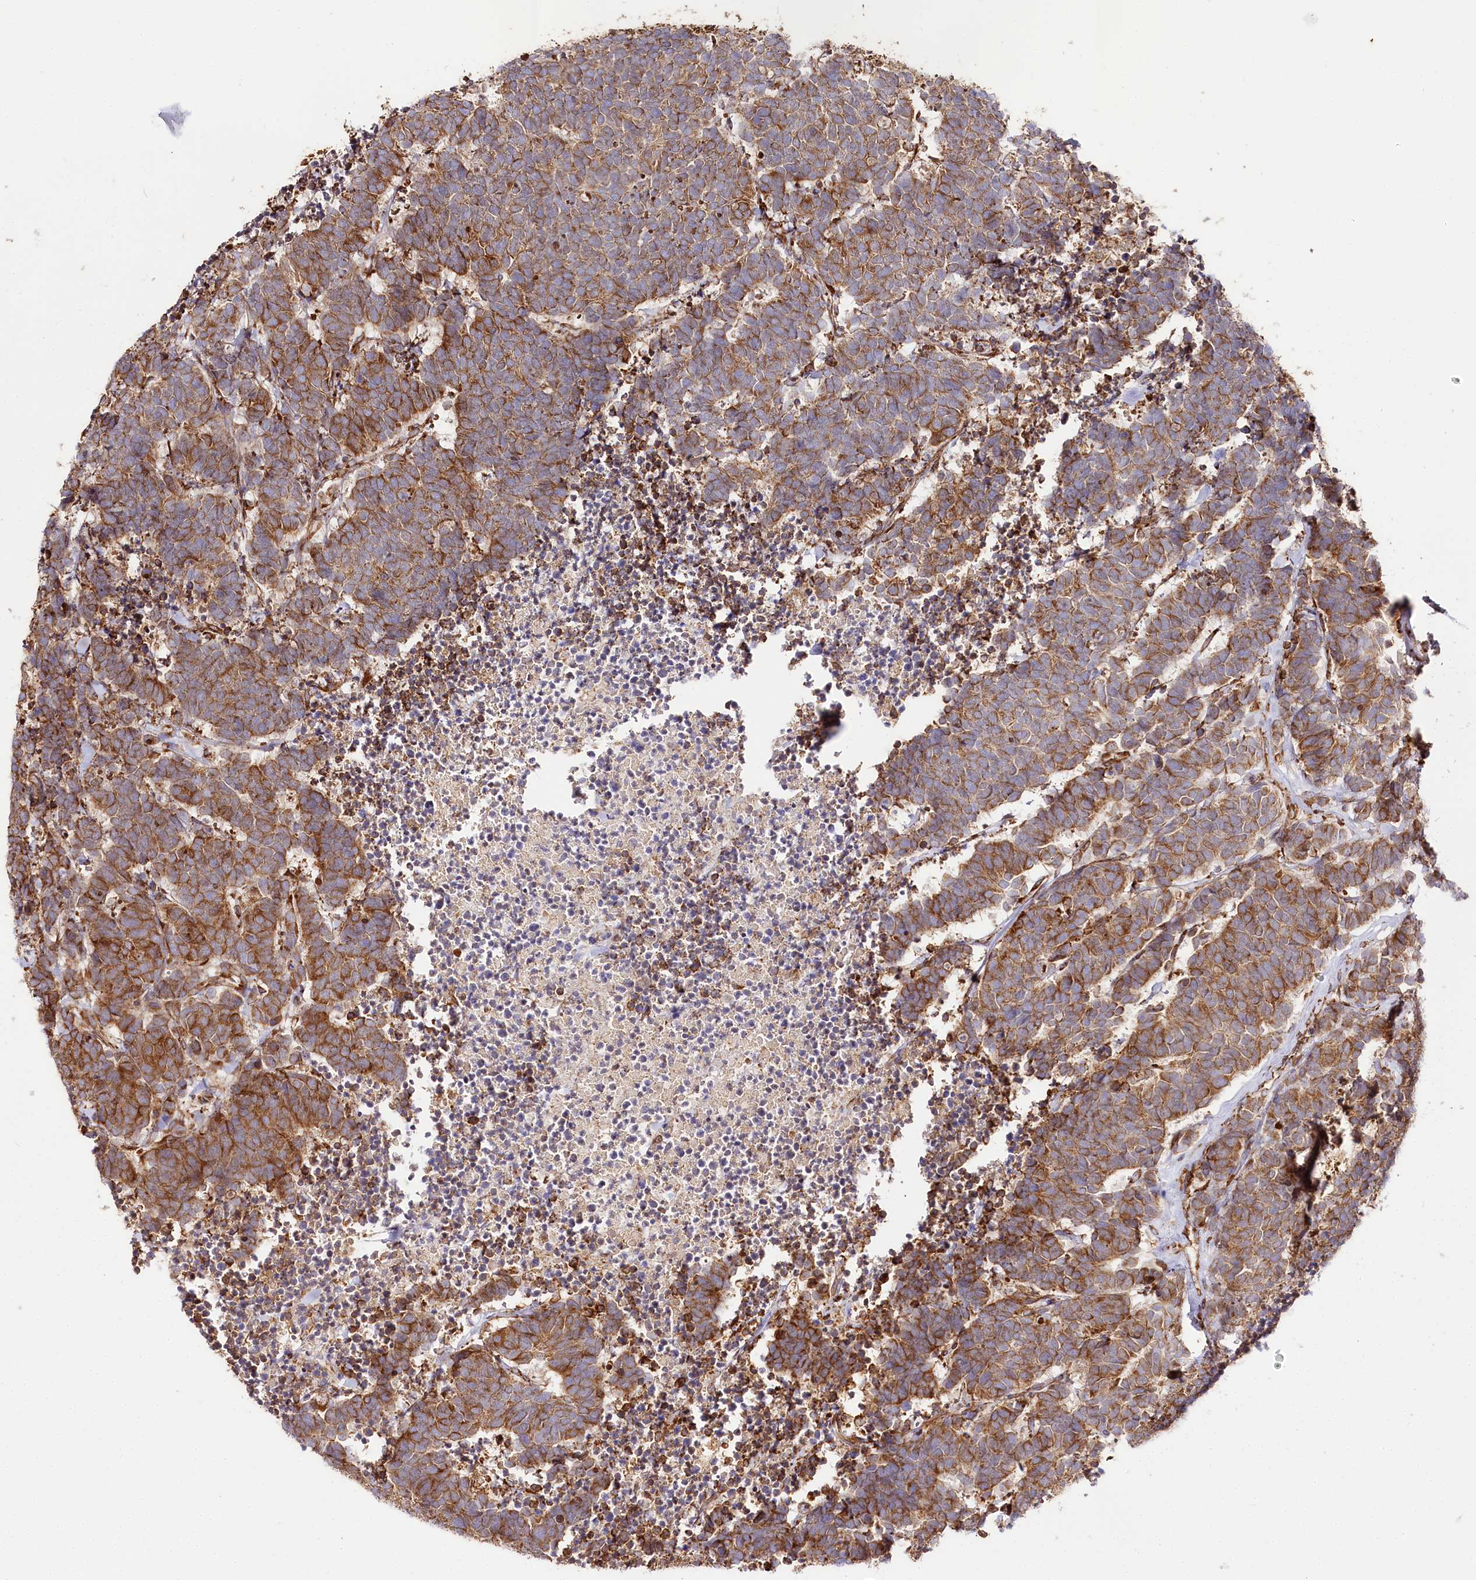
{"staining": {"intensity": "moderate", "quantity": ">75%", "location": "cytoplasmic/membranous"}, "tissue": "carcinoid", "cell_type": "Tumor cells", "image_type": "cancer", "snomed": [{"axis": "morphology", "description": "Carcinoma, NOS"}, {"axis": "morphology", "description": "Carcinoid, malignant, NOS"}, {"axis": "topography", "description": "Urinary bladder"}], "caption": "Tumor cells exhibit medium levels of moderate cytoplasmic/membranous staining in approximately >75% of cells in carcinoid.", "gene": "CNPY2", "patient": {"sex": "male", "age": 57}}